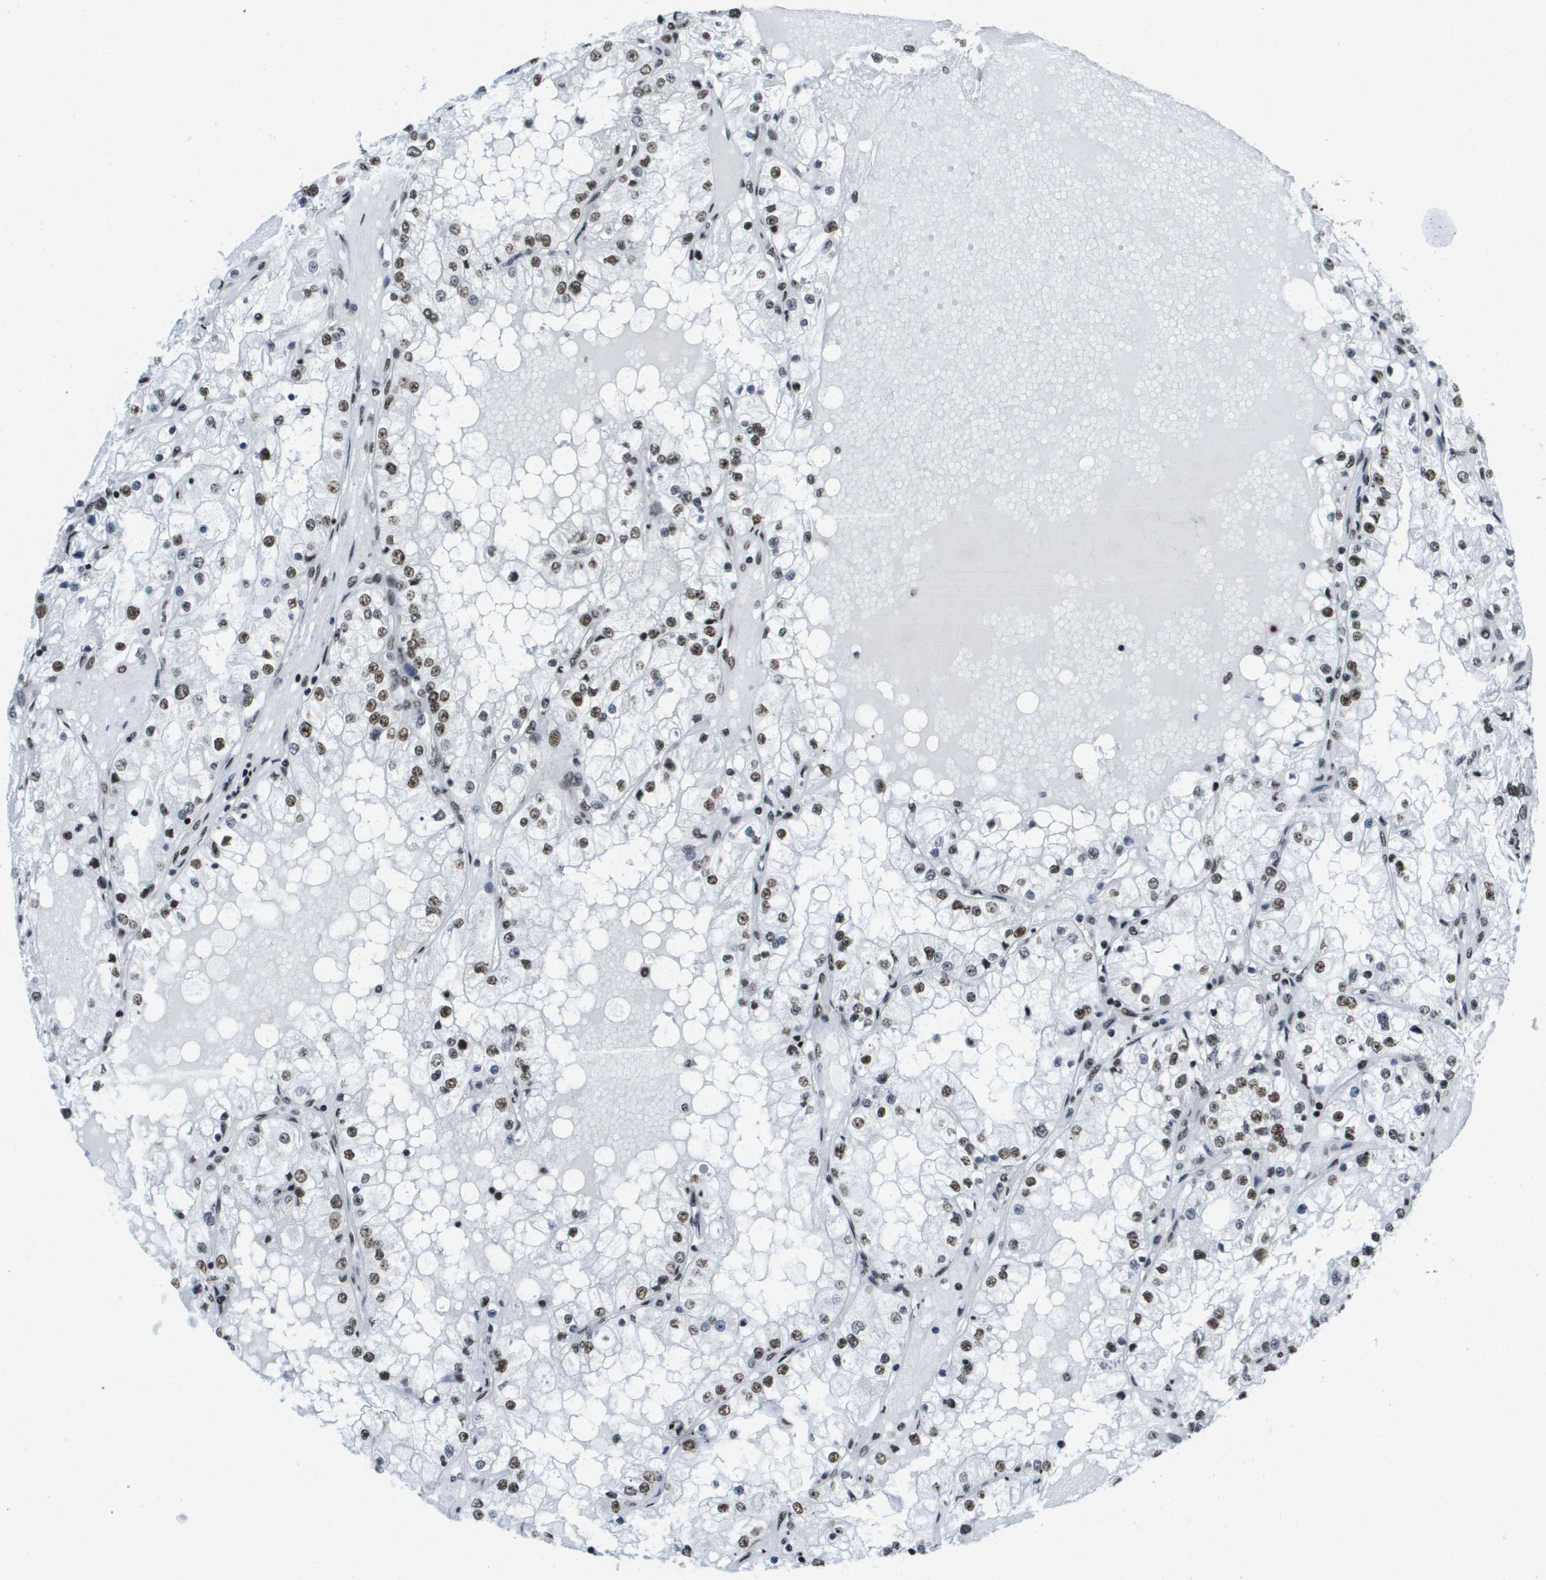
{"staining": {"intensity": "moderate", "quantity": ">75%", "location": "nuclear"}, "tissue": "renal cancer", "cell_type": "Tumor cells", "image_type": "cancer", "snomed": [{"axis": "morphology", "description": "Adenocarcinoma, NOS"}, {"axis": "topography", "description": "Kidney"}], "caption": "A medium amount of moderate nuclear positivity is identified in about >75% of tumor cells in renal cancer tissue. (brown staining indicates protein expression, while blue staining denotes nuclei).", "gene": "NSRP1", "patient": {"sex": "male", "age": 68}}